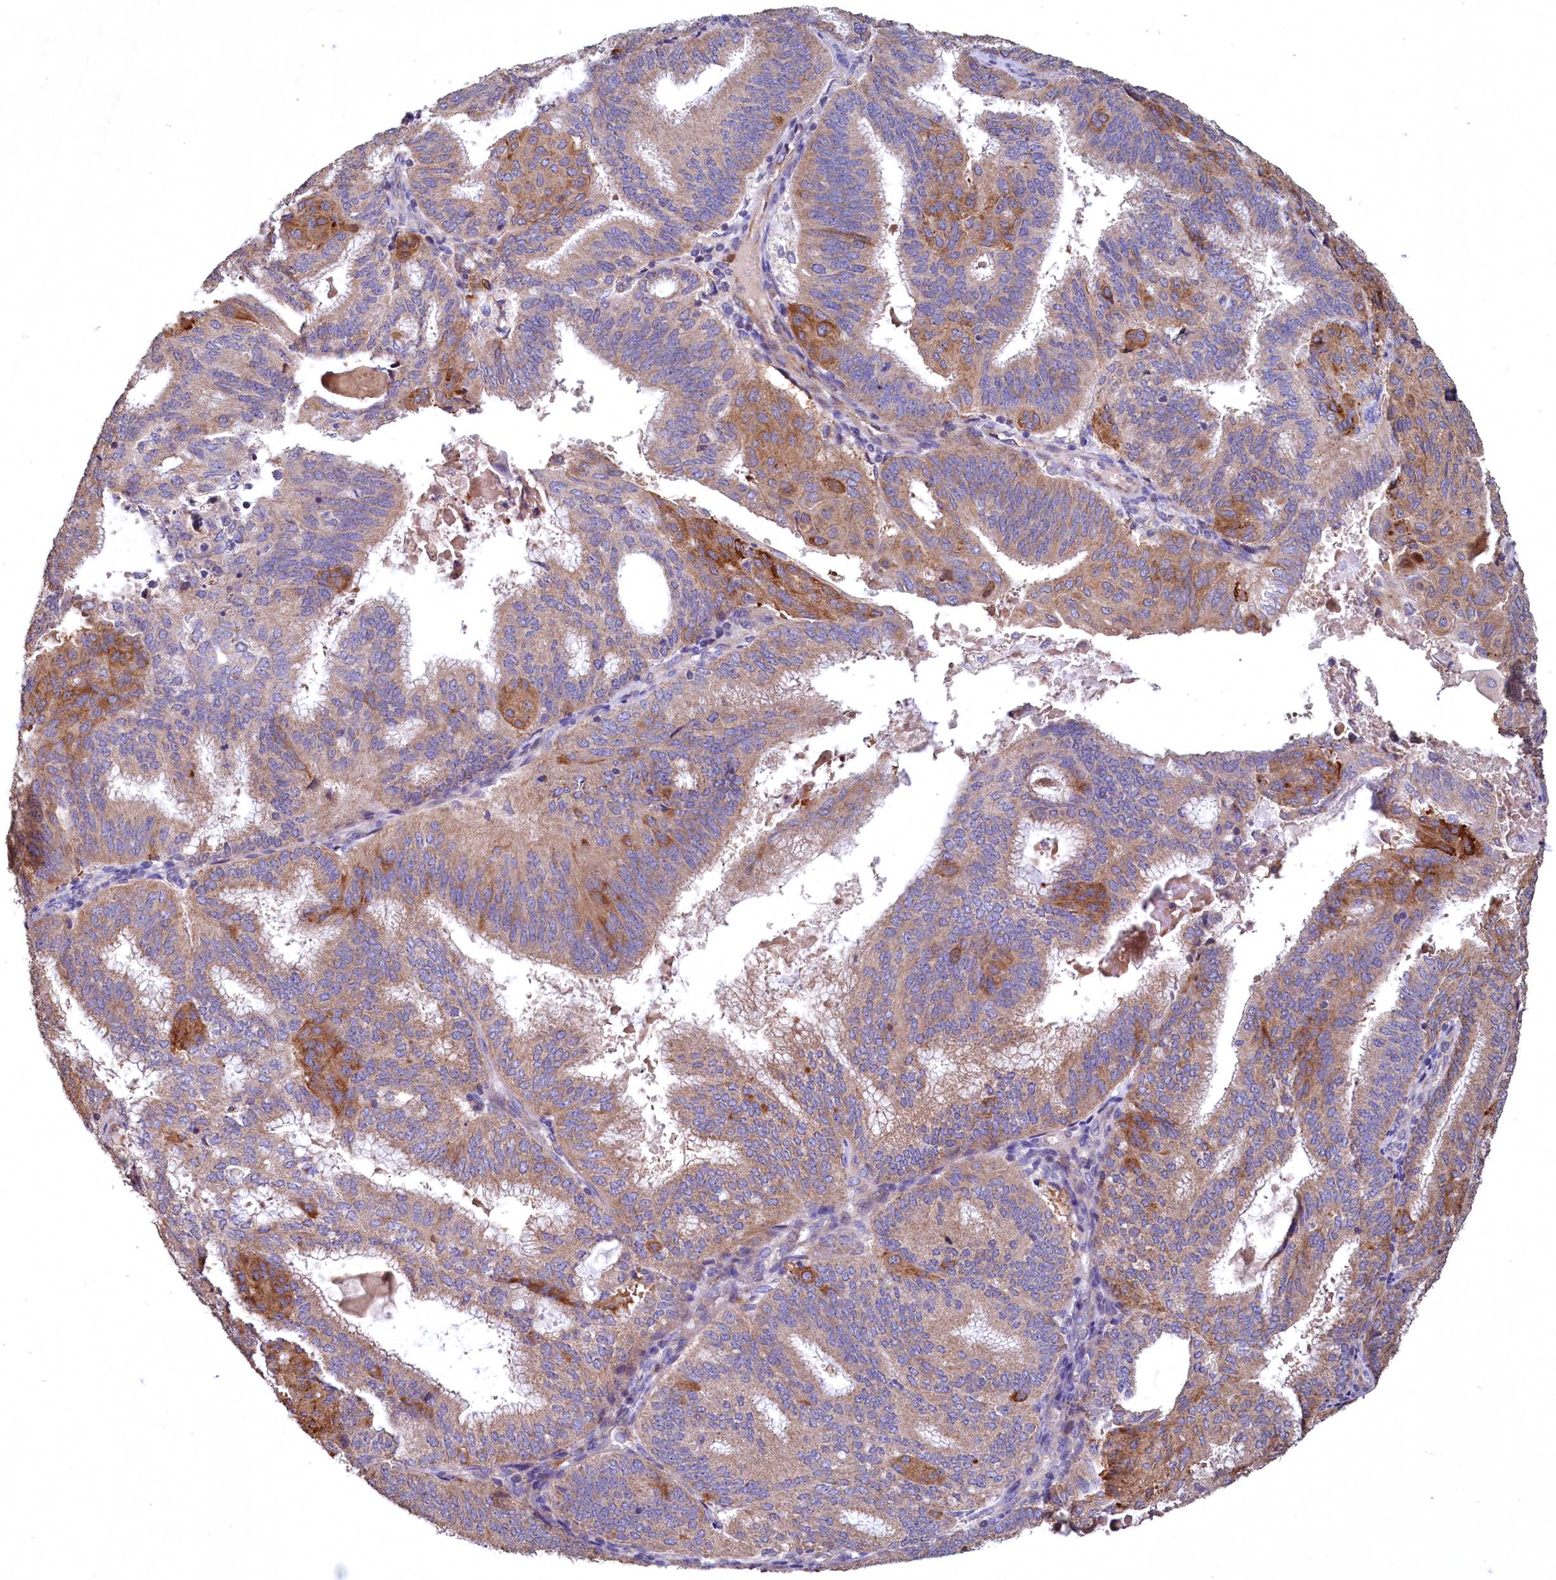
{"staining": {"intensity": "moderate", "quantity": "<25%", "location": "cytoplasmic/membranous"}, "tissue": "endometrial cancer", "cell_type": "Tumor cells", "image_type": "cancer", "snomed": [{"axis": "morphology", "description": "Adenocarcinoma, NOS"}, {"axis": "topography", "description": "Endometrium"}], "caption": "Endometrial cancer was stained to show a protein in brown. There is low levels of moderate cytoplasmic/membranous staining in about <25% of tumor cells.", "gene": "FUNDC1", "patient": {"sex": "female", "age": 49}}